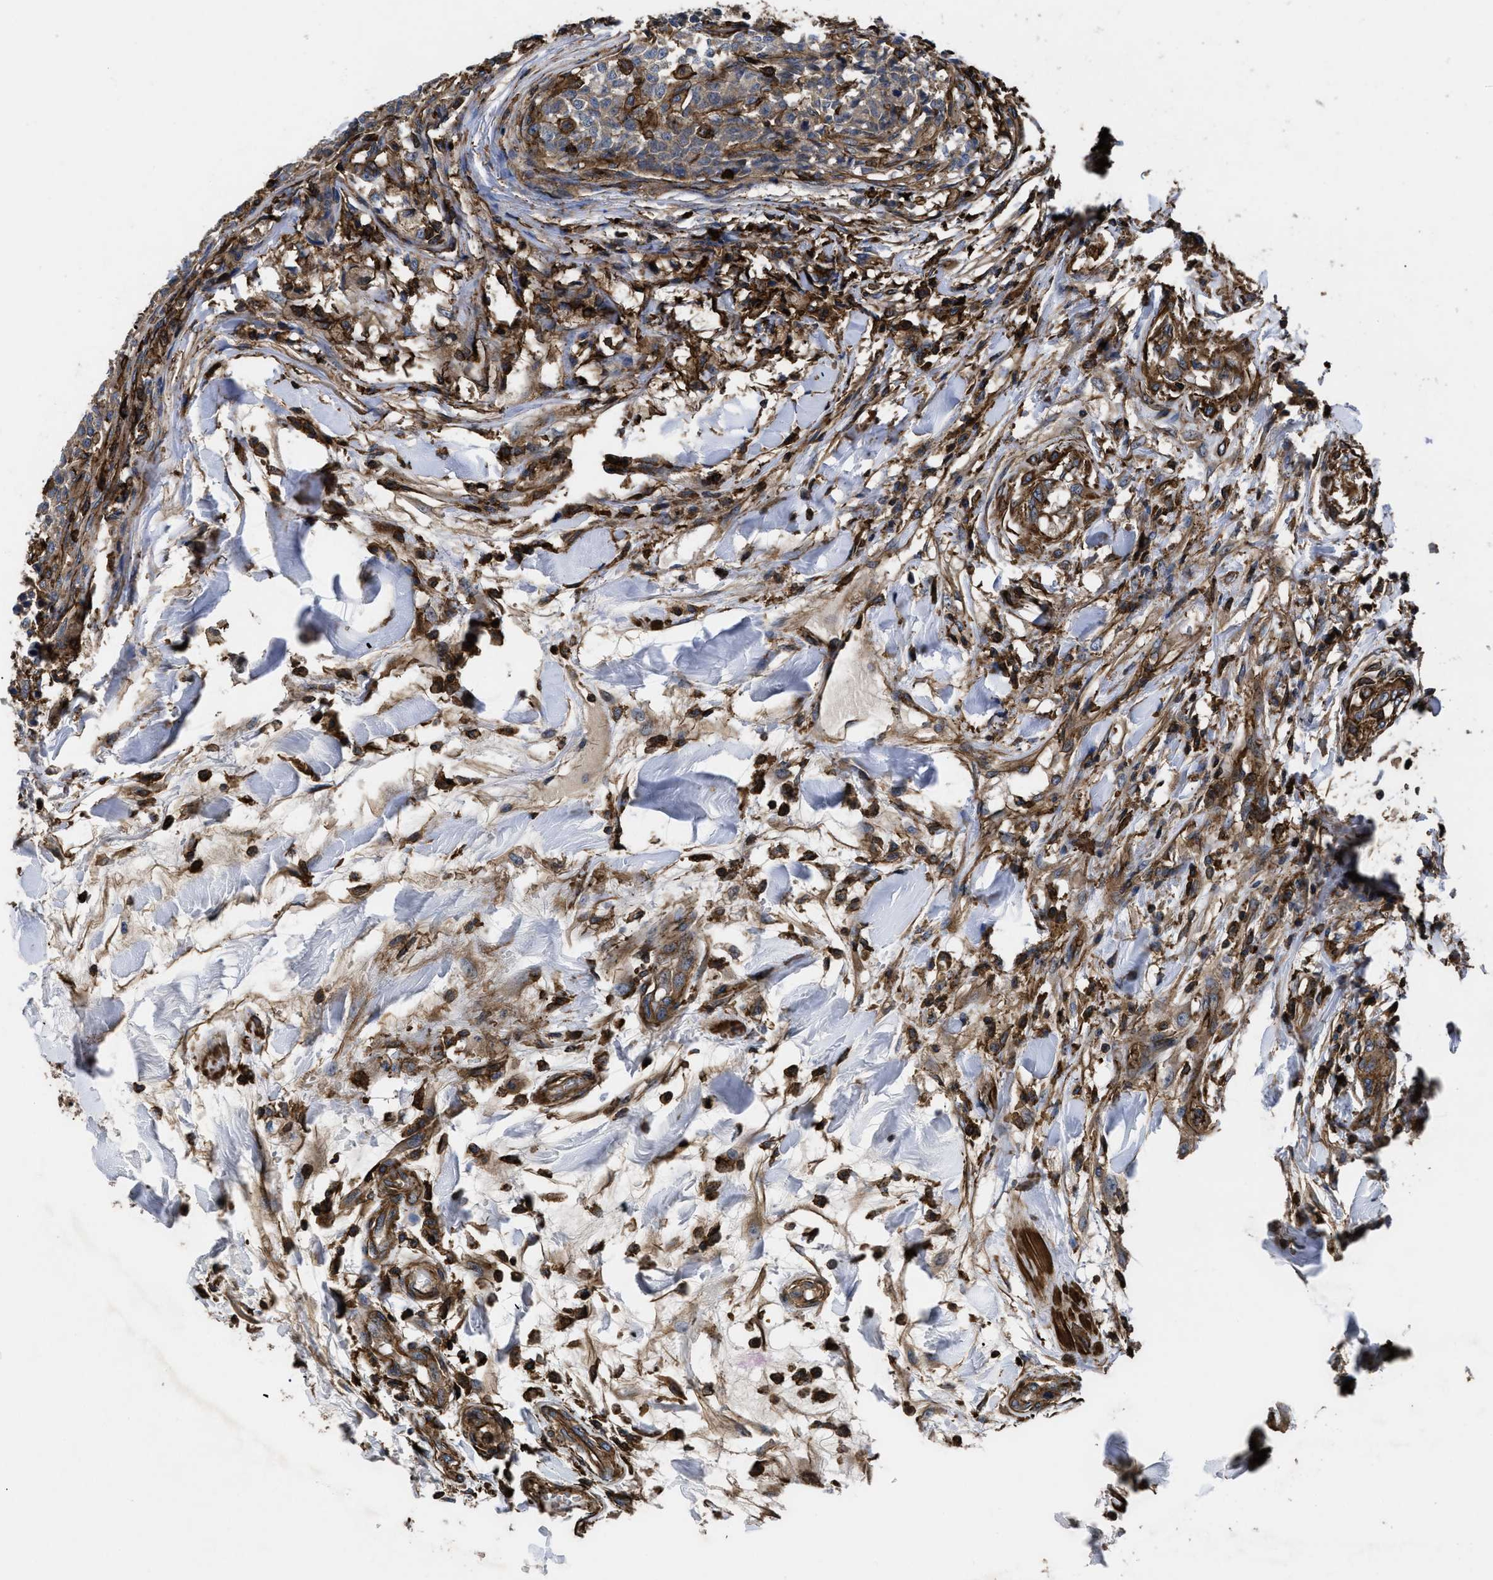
{"staining": {"intensity": "weak", "quantity": ">75%", "location": "cytoplasmic/membranous"}, "tissue": "testis cancer", "cell_type": "Tumor cells", "image_type": "cancer", "snomed": [{"axis": "morphology", "description": "Seminoma, NOS"}, {"axis": "topography", "description": "Testis"}], "caption": "A brown stain highlights weak cytoplasmic/membranous positivity of a protein in human testis cancer (seminoma) tumor cells.", "gene": "SCUBE2", "patient": {"sex": "male", "age": 59}}